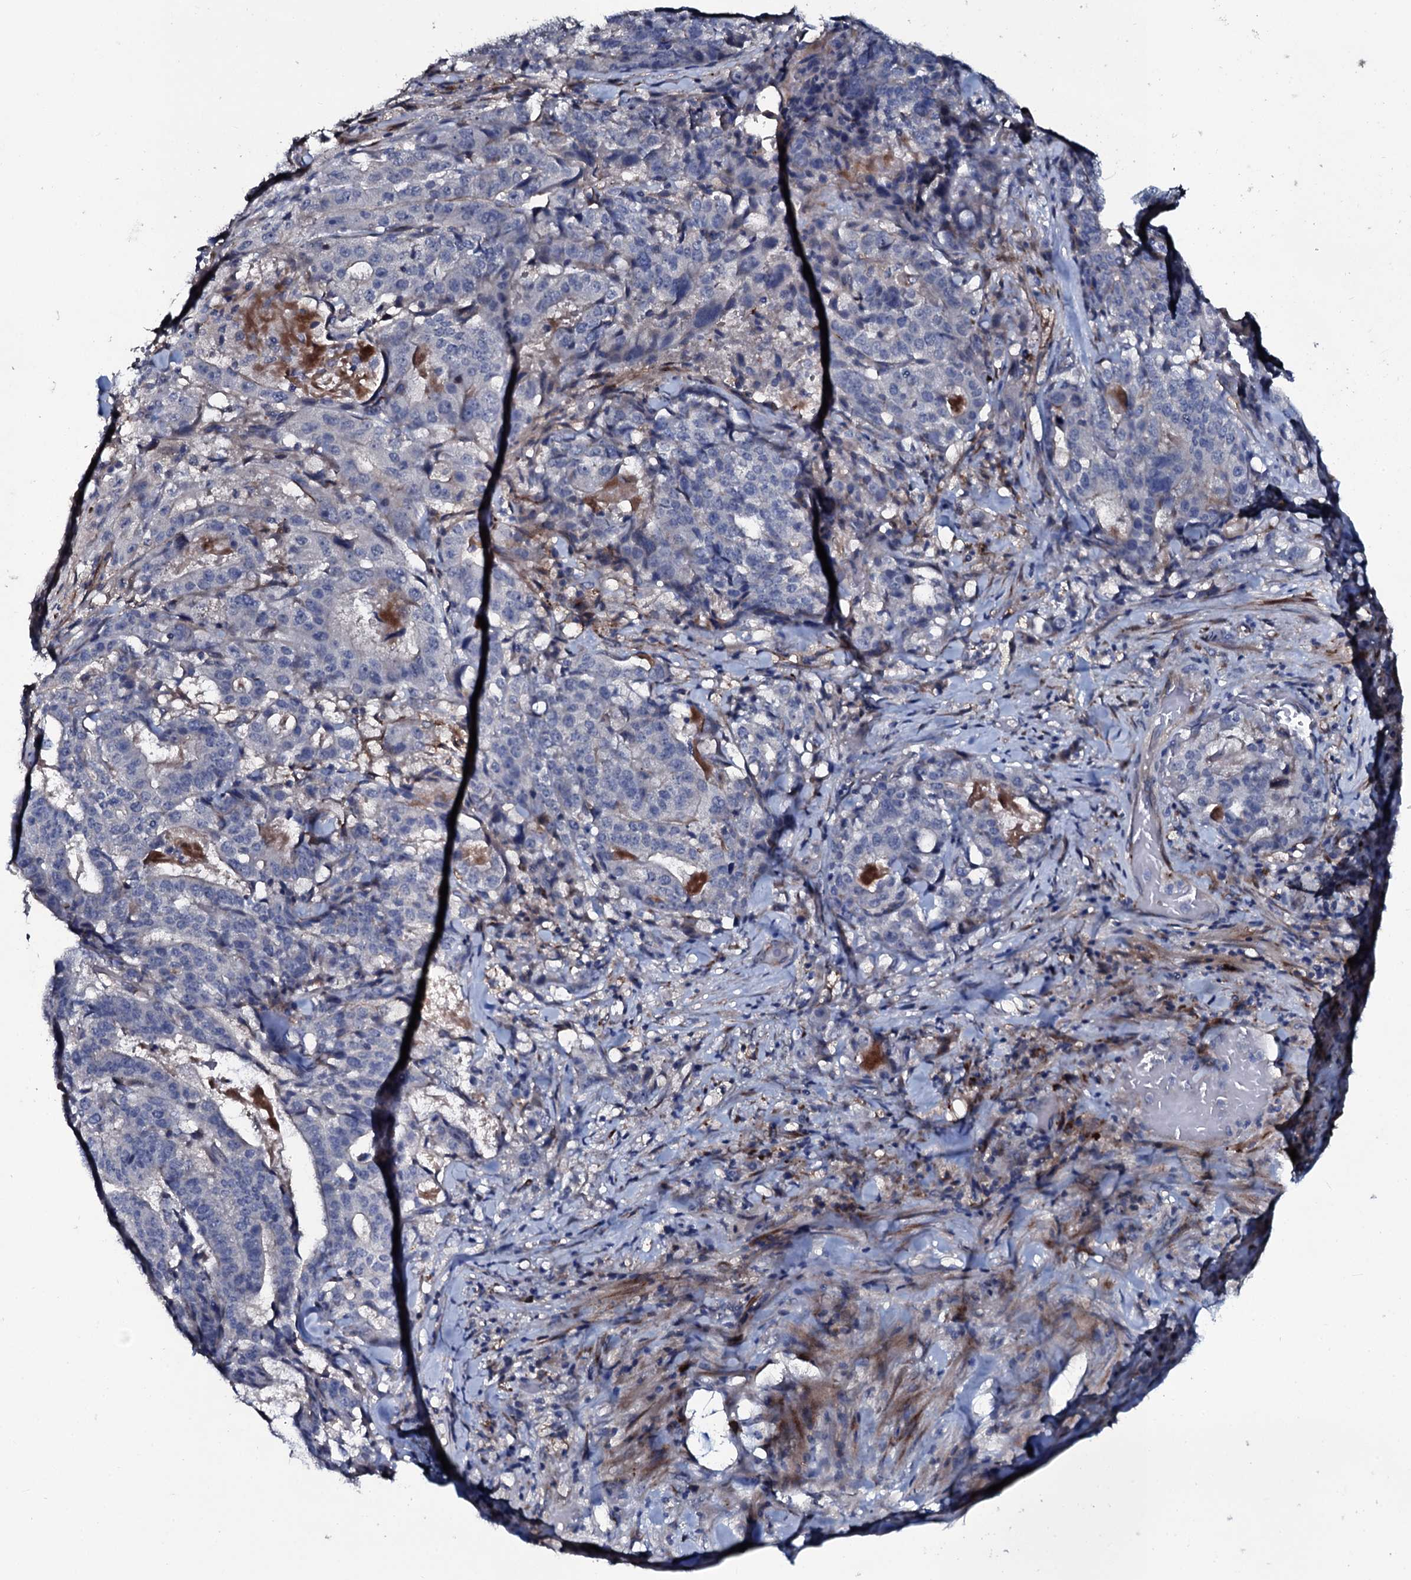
{"staining": {"intensity": "negative", "quantity": "none", "location": "none"}, "tissue": "stomach cancer", "cell_type": "Tumor cells", "image_type": "cancer", "snomed": [{"axis": "morphology", "description": "Adenocarcinoma, NOS"}, {"axis": "topography", "description": "Stomach"}], "caption": "Immunohistochemistry (IHC) image of stomach cancer stained for a protein (brown), which shows no staining in tumor cells.", "gene": "IL12B", "patient": {"sex": "male", "age": 48}}